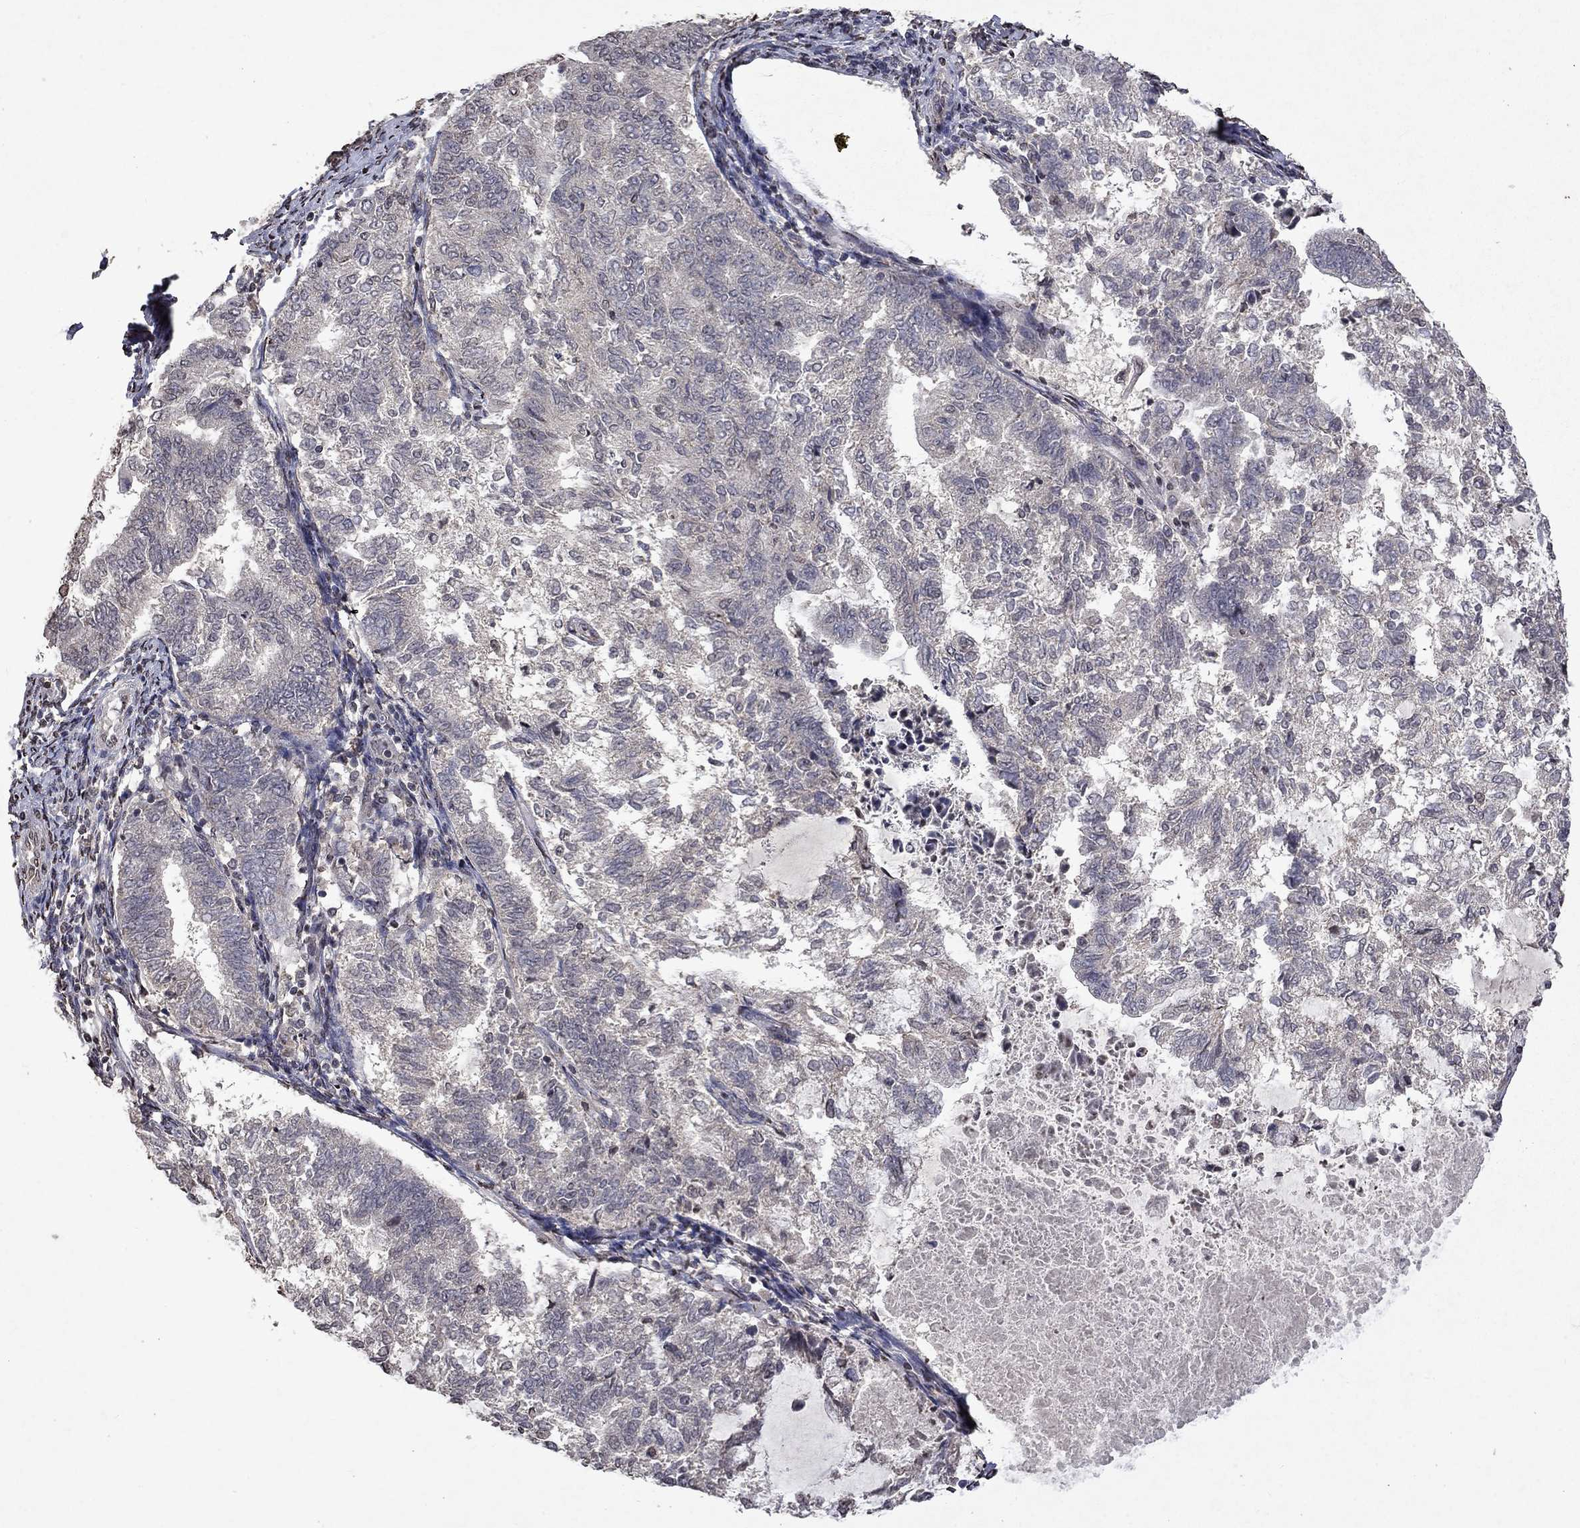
{"staining": {"intensity": "negative", "quantity": "none", "location": "none"}, "tissue": "endometrial cancer", "cell_type": "Tumor cells", "image_type": "cancer", "snomed": [{"axis": "morphology", "description": "Adenocarcinoma, NOS"}, {"axis": "topography", "description": "Endometrium"}], "caption": "This is a micrograph of immunohistochemistry (IHC) staining of endometrial cancer (adenocarcinoma), which shows no positivity in tumor cells.", "gene": "TTC38", "patient": {"sex": "female", "age": 65}}